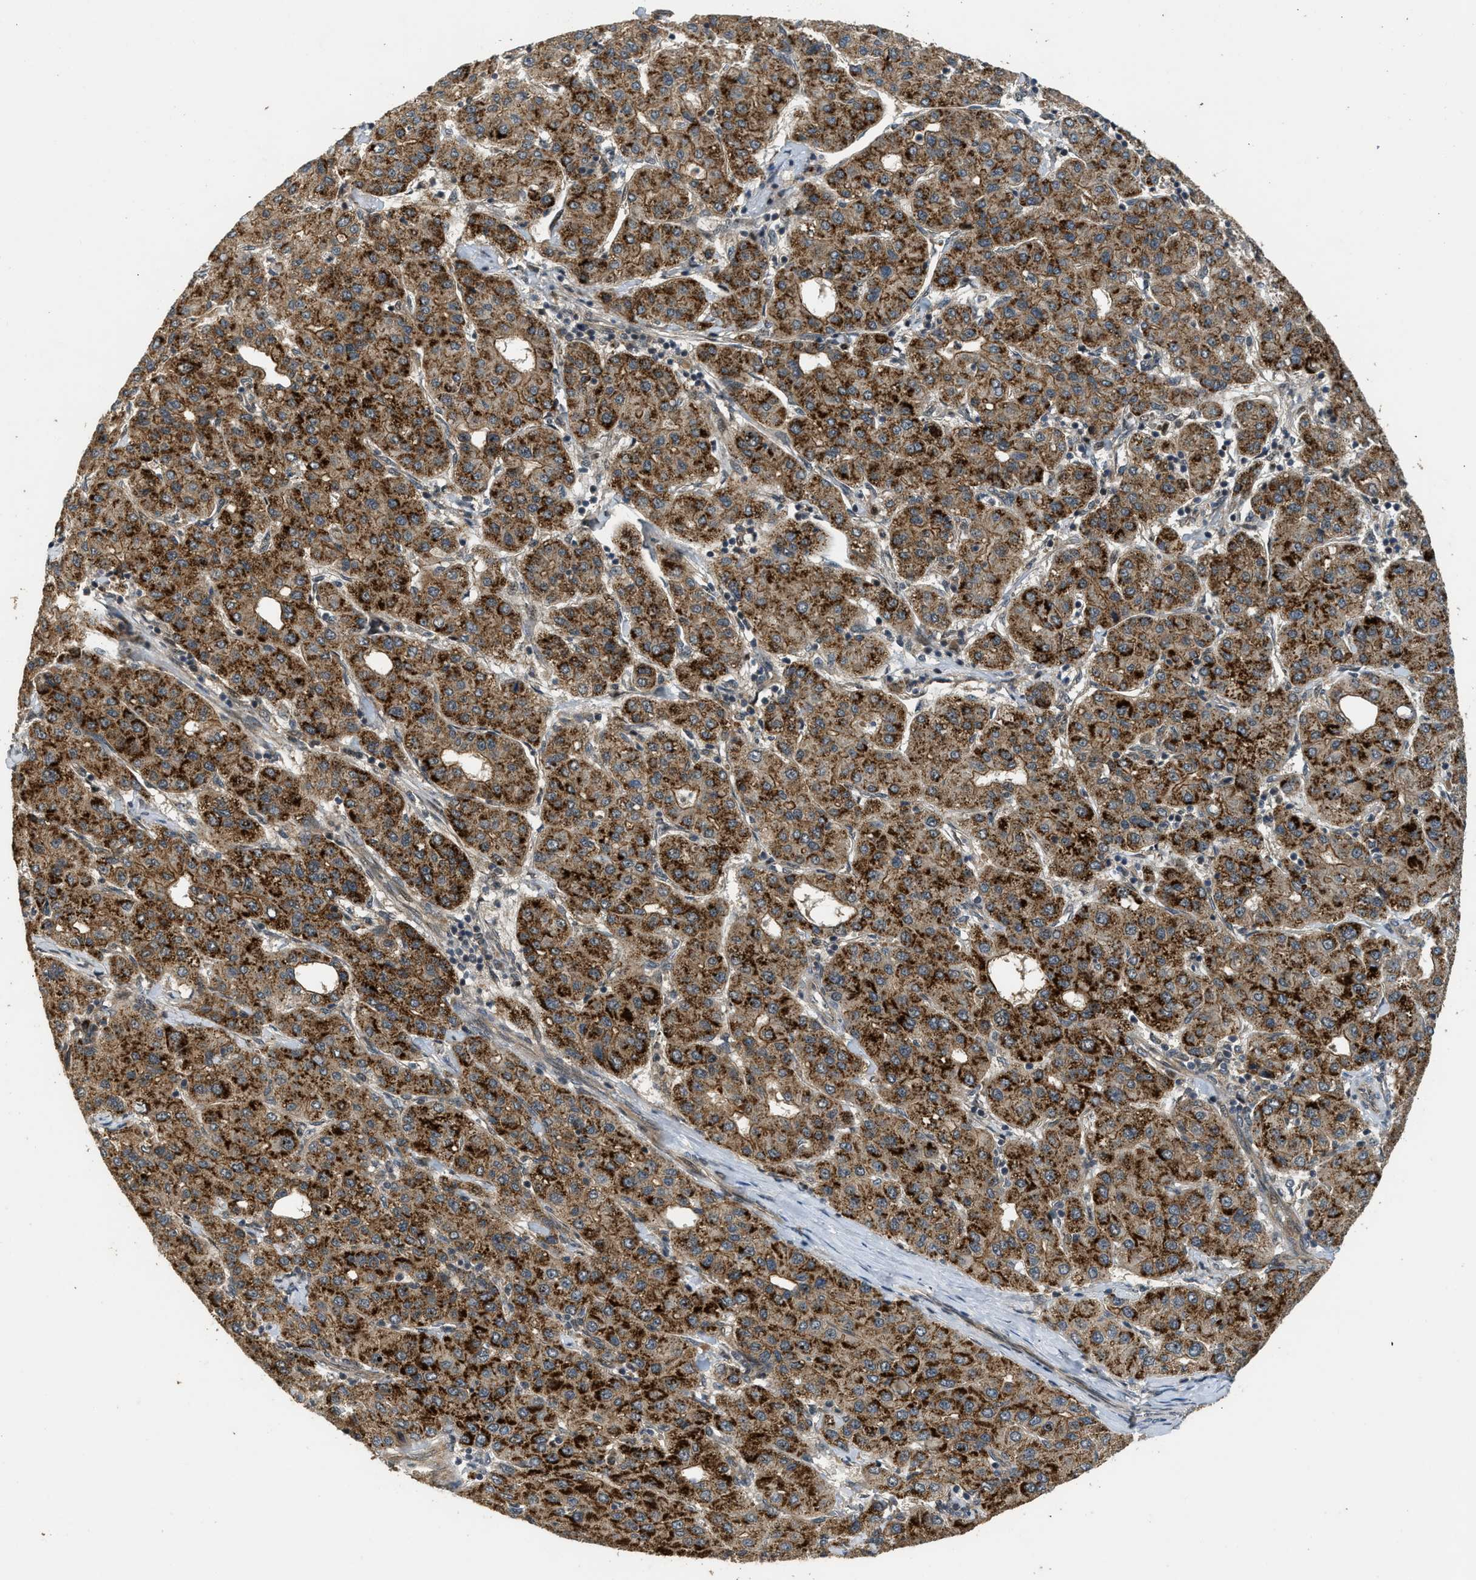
{"staining": {"intensity": "strong", "quantity": ">75%", "location": "cytoplasmic/membranous"}, "tissue": "liver cancer", "cell_type": "Tumor cells", "image_type": "cancer", "snomed": [{"axis": "morphology", "description": "Carcinoma, Hepatocellular, NOS"}, {"axis": "topography", "description": "Liver"}], "caption": "Hepatocellular carcinoma (liver) stained for a protein reveals strong cytoplasmic/membranous positivity in tumor cells.", "gene": "GET1", "patient": {"sex": "male", "age": 65}}